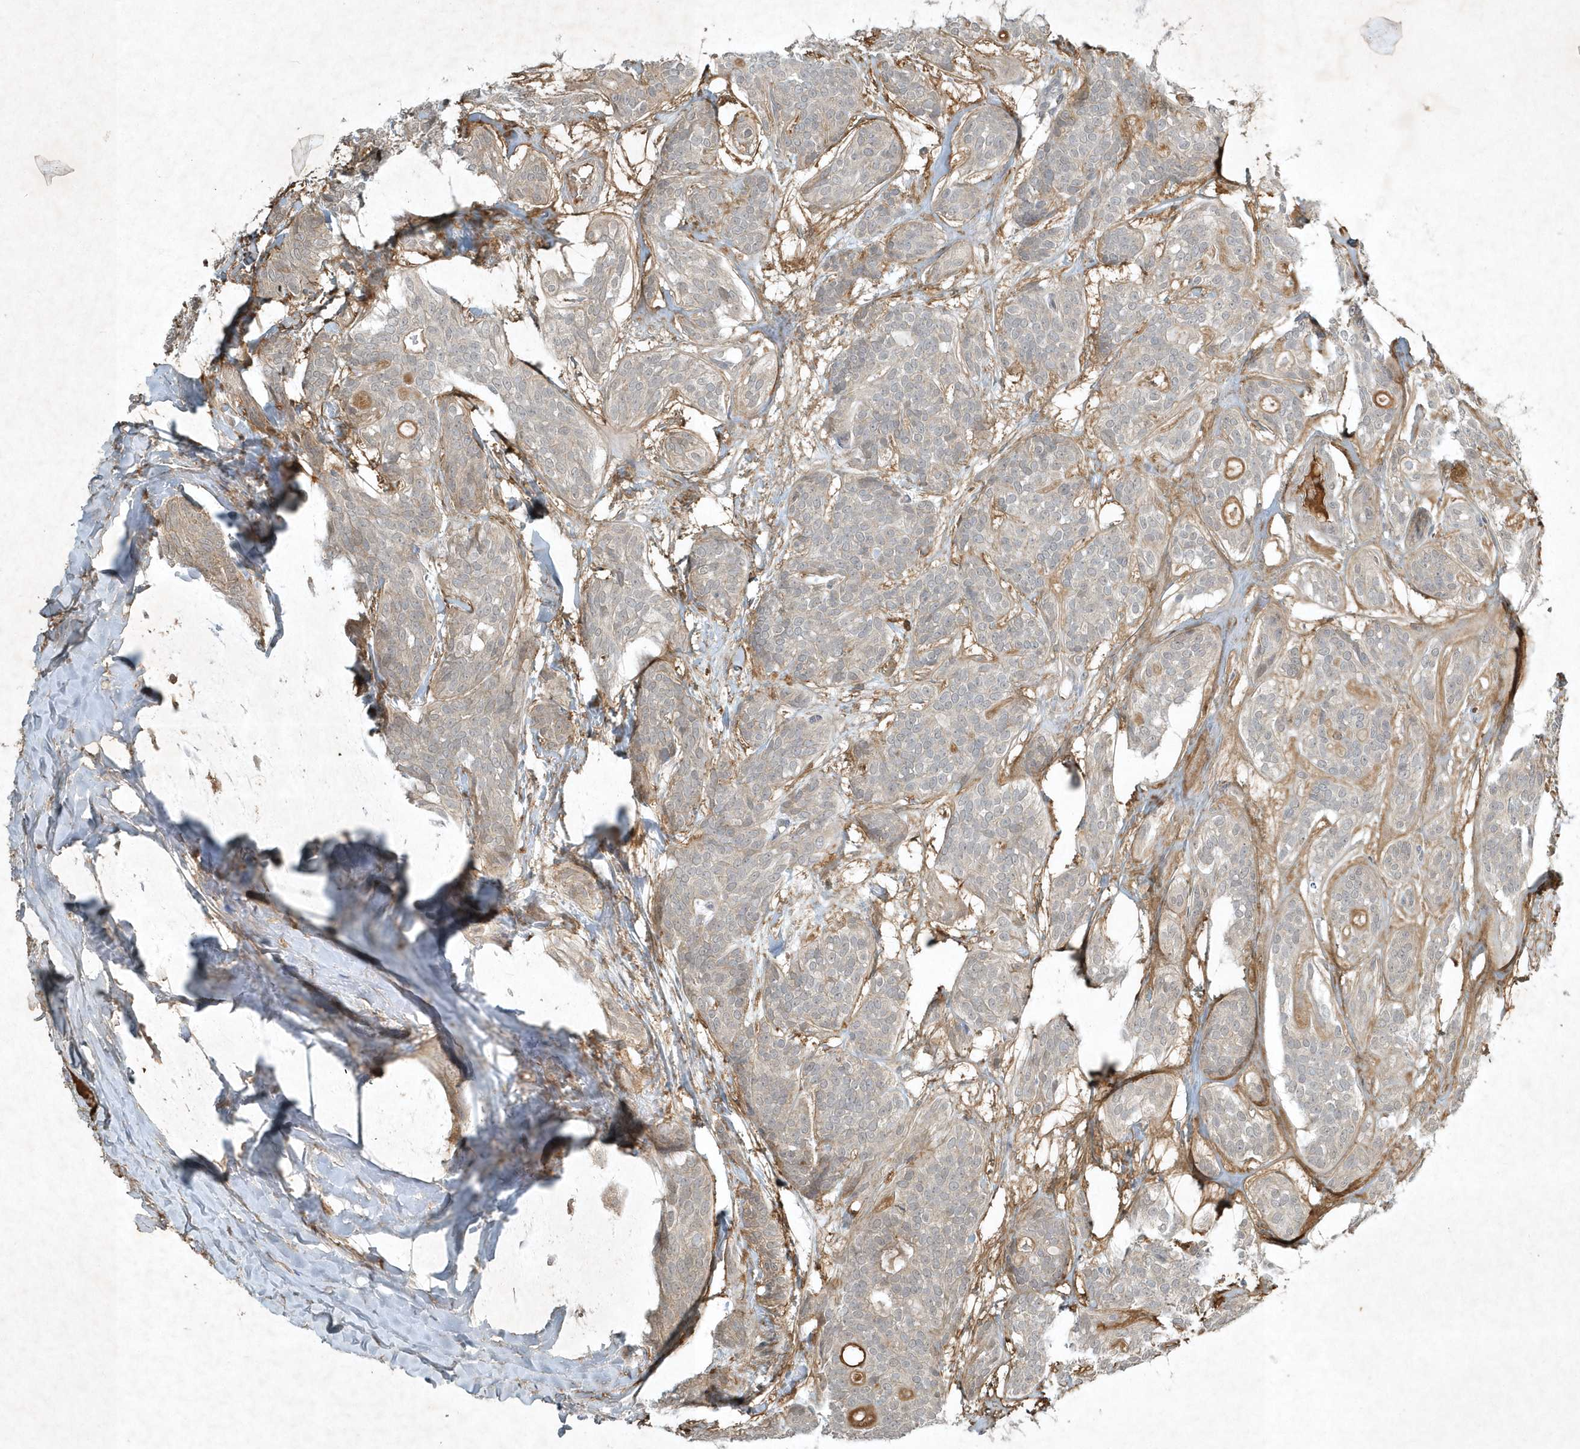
{"staining": {"intensity": "negative", "quantity": "none", "location": "none"}, "tissue": "head and neck cancer", "cell_type": "Tumor cells", "image_type": "cancer", "snomed": [{"axis": "morphology", "description": "Adenocarcinoma, NOS"}, {"axis": "topography", "description": "Head-Neck"}], "caption": "IHC image of head and neck adenocarcinoma stained for a protein (brown), which shows no positivity in tumor cells.", "gene": "TNFAIP6", "patient": {"sex": "male", "age": 66}}